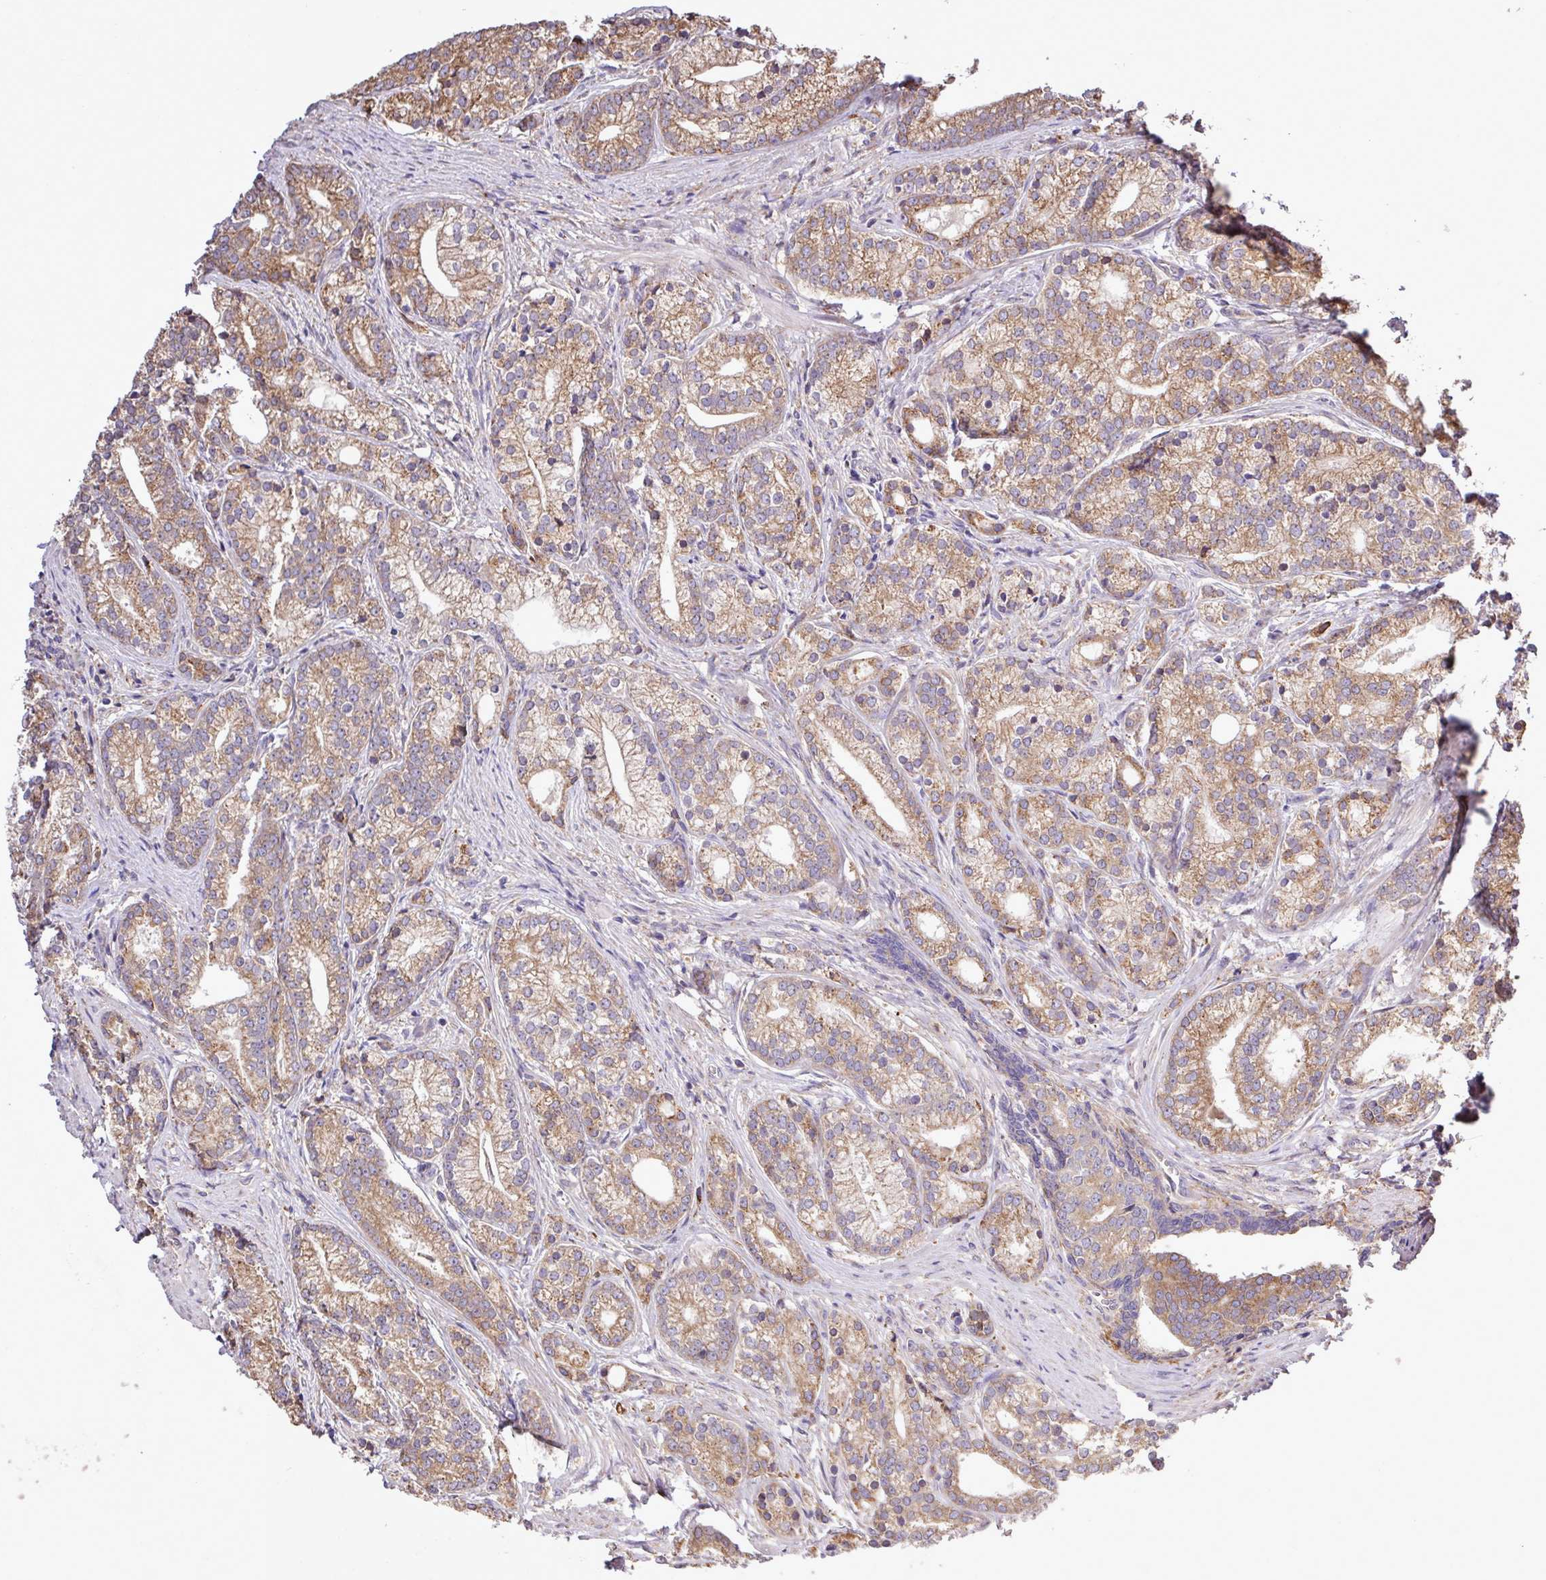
{"staining": {"intensity": "moderate", "quantity": ">75%", "location": "cytoplasmic/membranous"}, "tissue": "prostate cancer", "cell_type": "Tumor cells", "image_type": "cancer", "snomed": [{"axis": "morphology", "description": "Adenocarcinoma, Low grade"}, {"axis": "topography", "description": "Prostate"}], "caption": "Prostate cancer (low-grade adenocarcinoma) stained with DAB (3,3'-diaminobenzidine) immunohistochemistry (IHC) displays medium levels of moderate cytoplasmic/membranous staining in about >75% of tumor cells.", "gene": "MEGF6", "patient": {"sex": "male", "age": 71}}